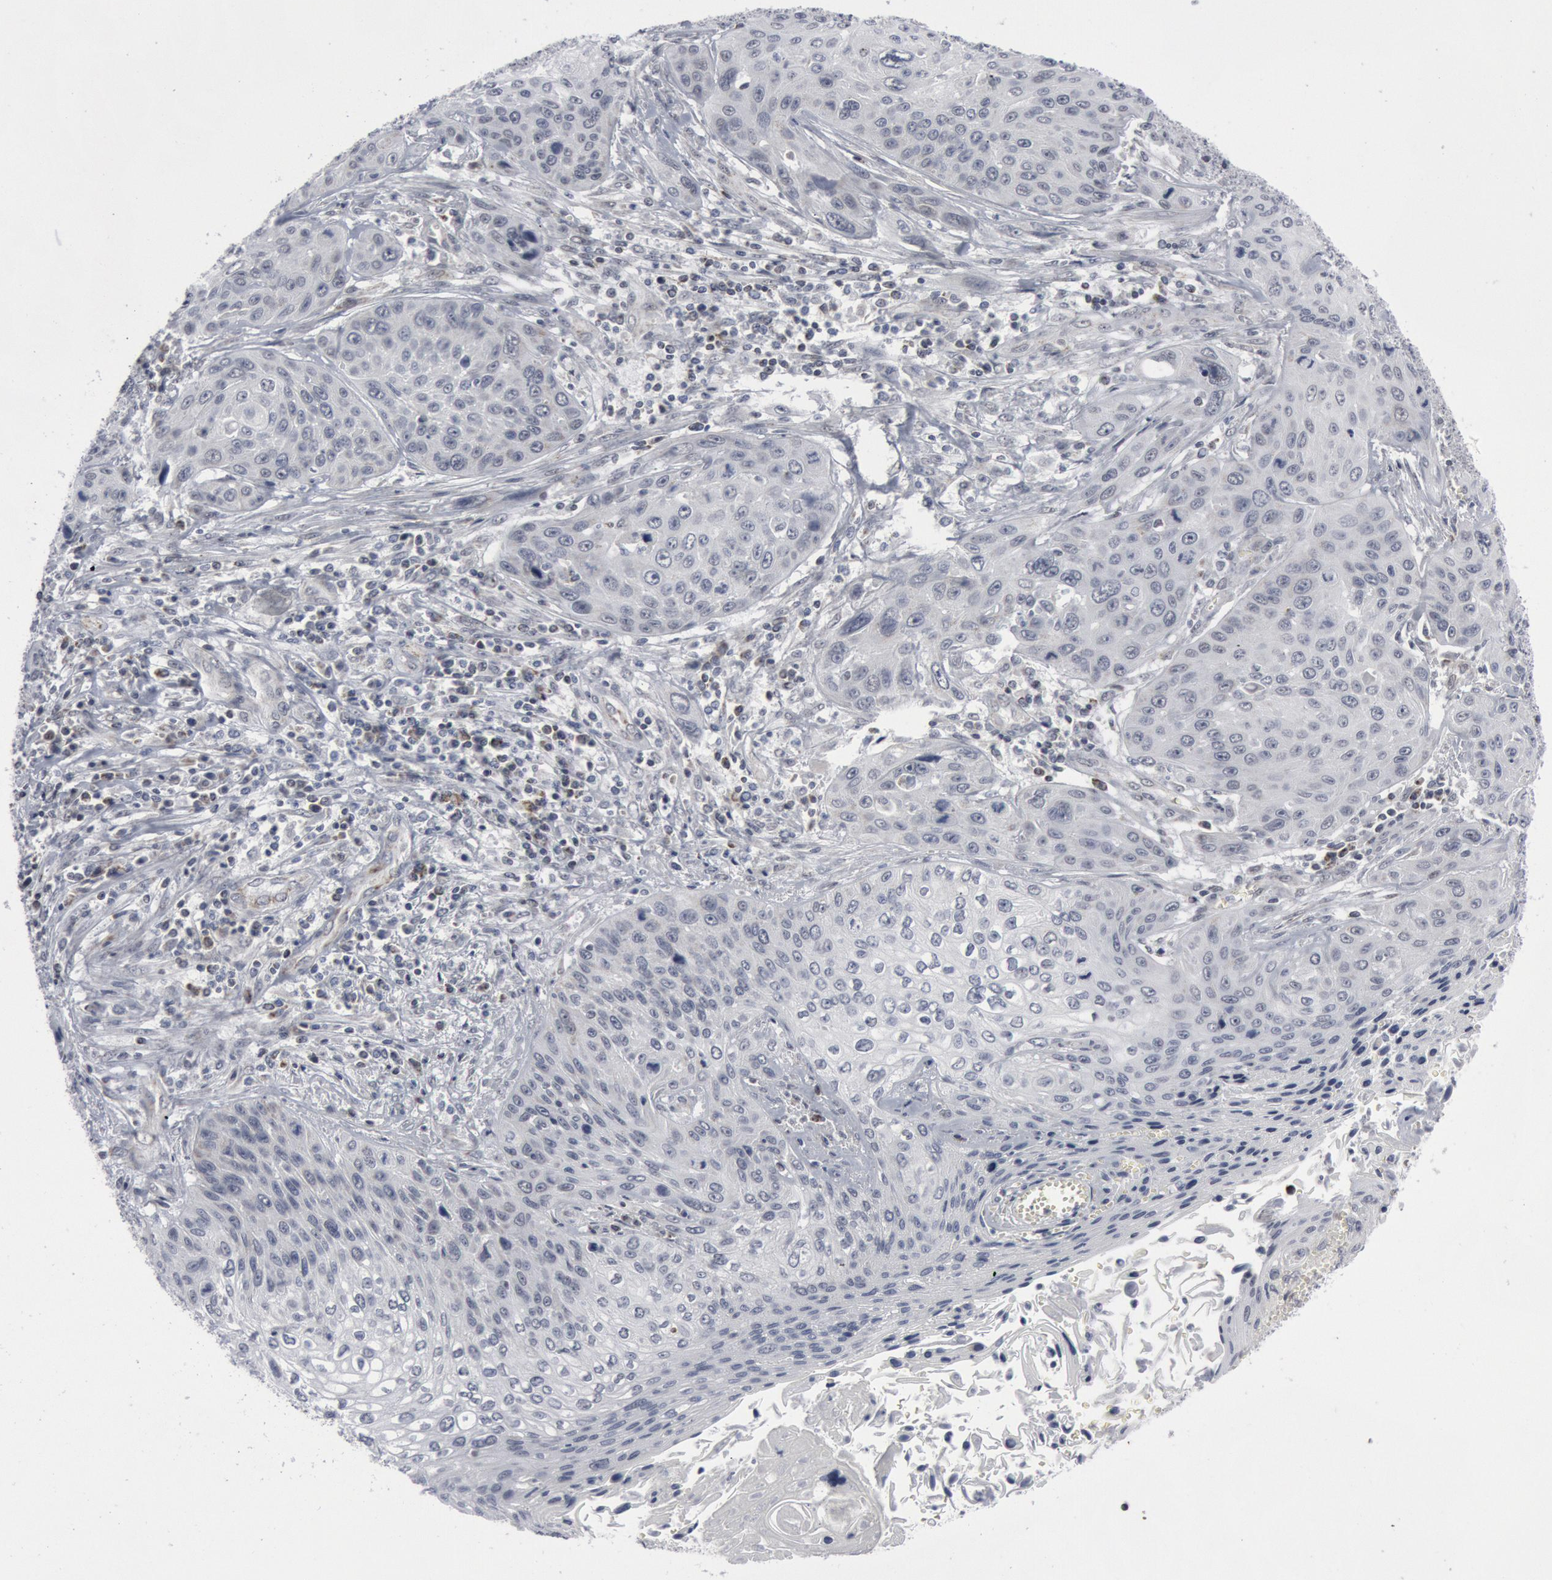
{"staining": {"intensity": "negative", "quantity": "none", "location": "none"}, "tissue": "cervical cancer", "cell_type": "Tumor cells", "image_type": "cancer", "snomed": [{"axis": "morphology", "description": "Squamous cell carcinoma, NOS"}, {"axis": "topography", "description": "Cervix"}], "caption": "Human cervical cancer stained for a protein using IHC shows no staining in tumor cells.", "gene": "CASP9", "patient": {"sex": "female", "age": 32}}